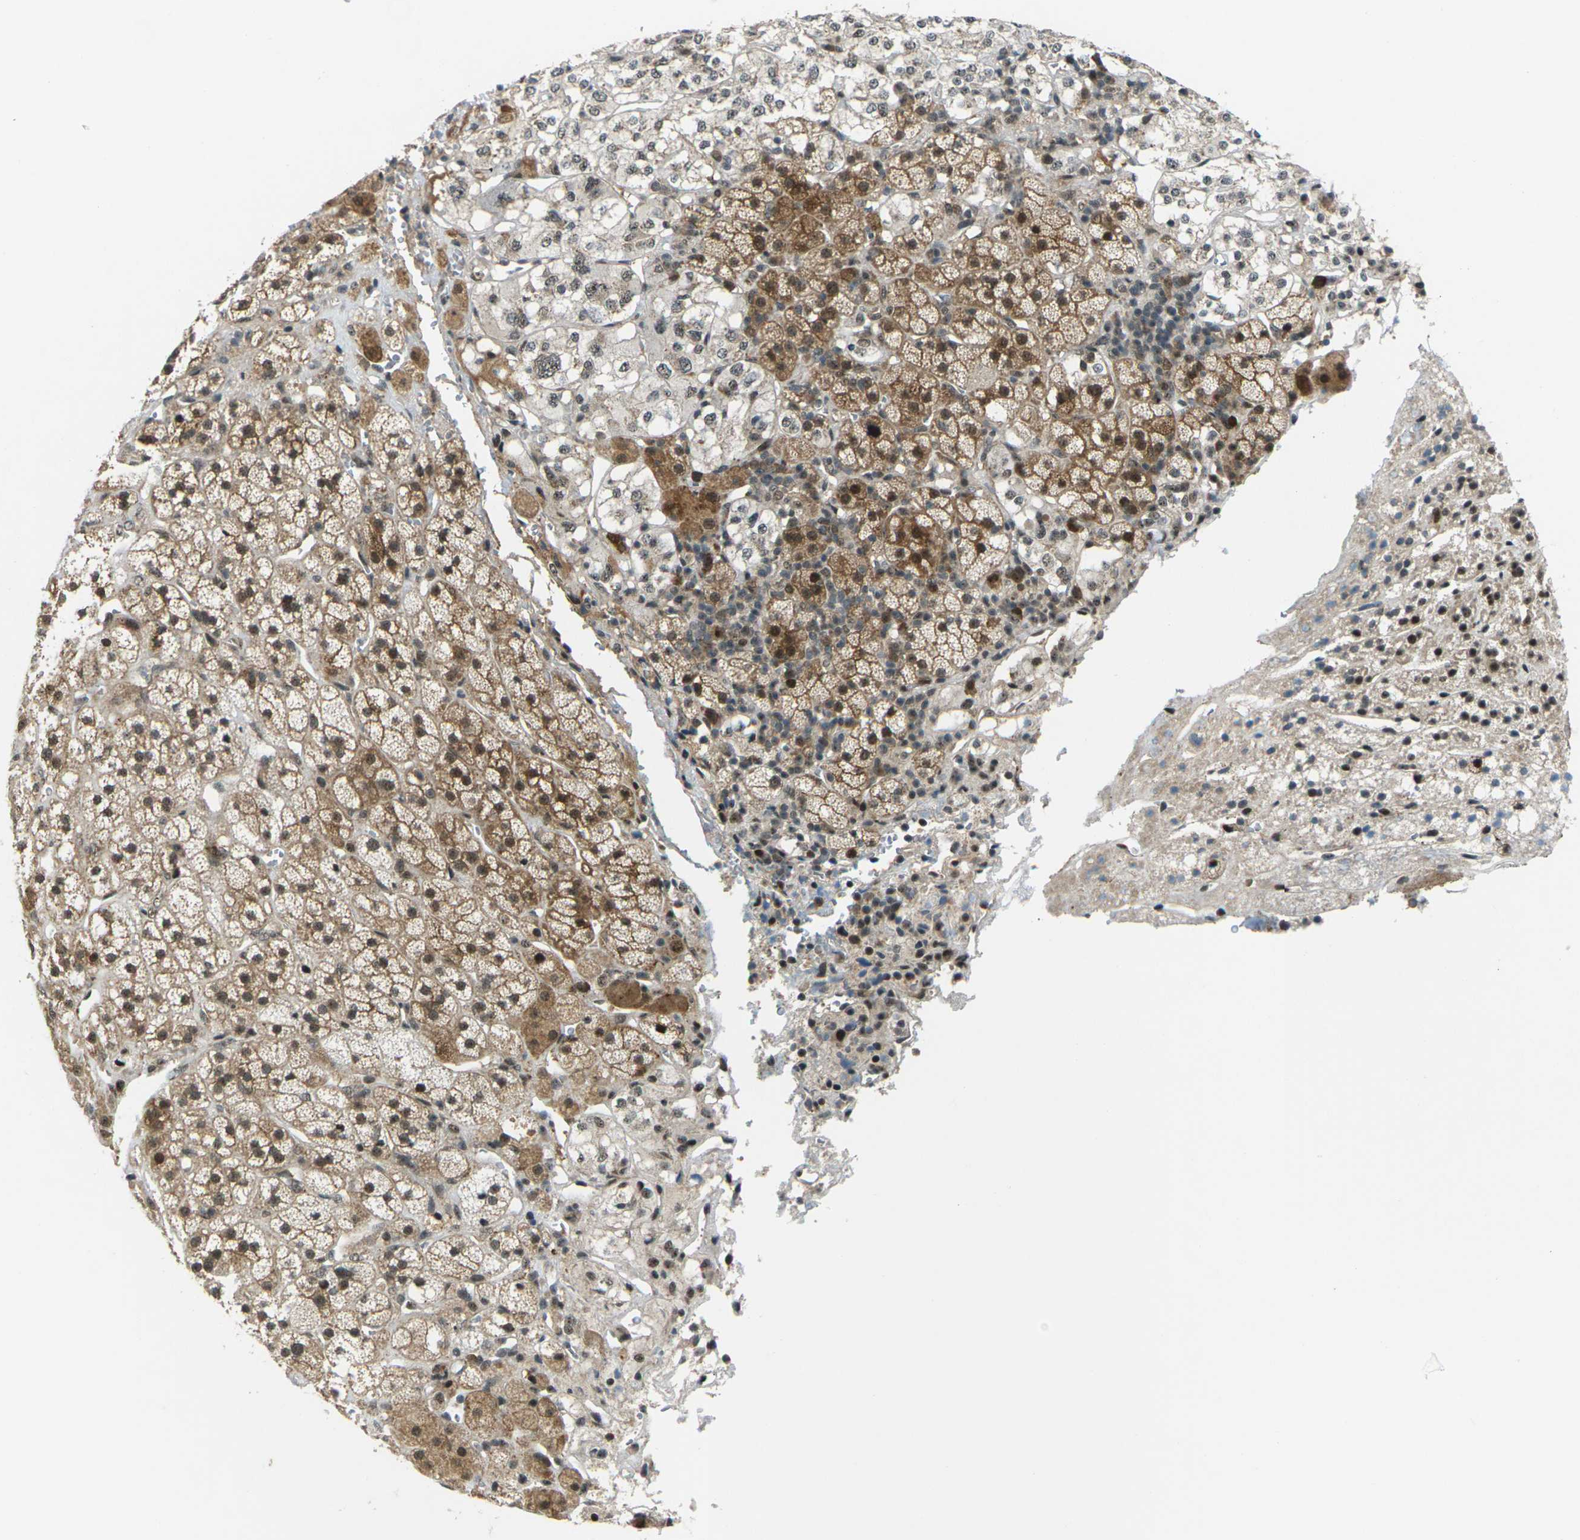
{"staining": {"intensity": "moderate", "quantity": ">75%", "location": "cytoplasmic/membranous,nuclear"}, "tissue": "adrenal gland", "cell_type": "Glandular cells", "image_type": "normal", "snomed": [{"axis": "morphology", "description": "Normal tissue, NOS"}, {"axis": "topography", "description": "Adrenal gland"}], "caption": "Adrenal gland stained with a protein marker reveals moderate staining in glandular cells.", "gene": "UBE2S", "patient": {"sex": "male", "age": 56}}